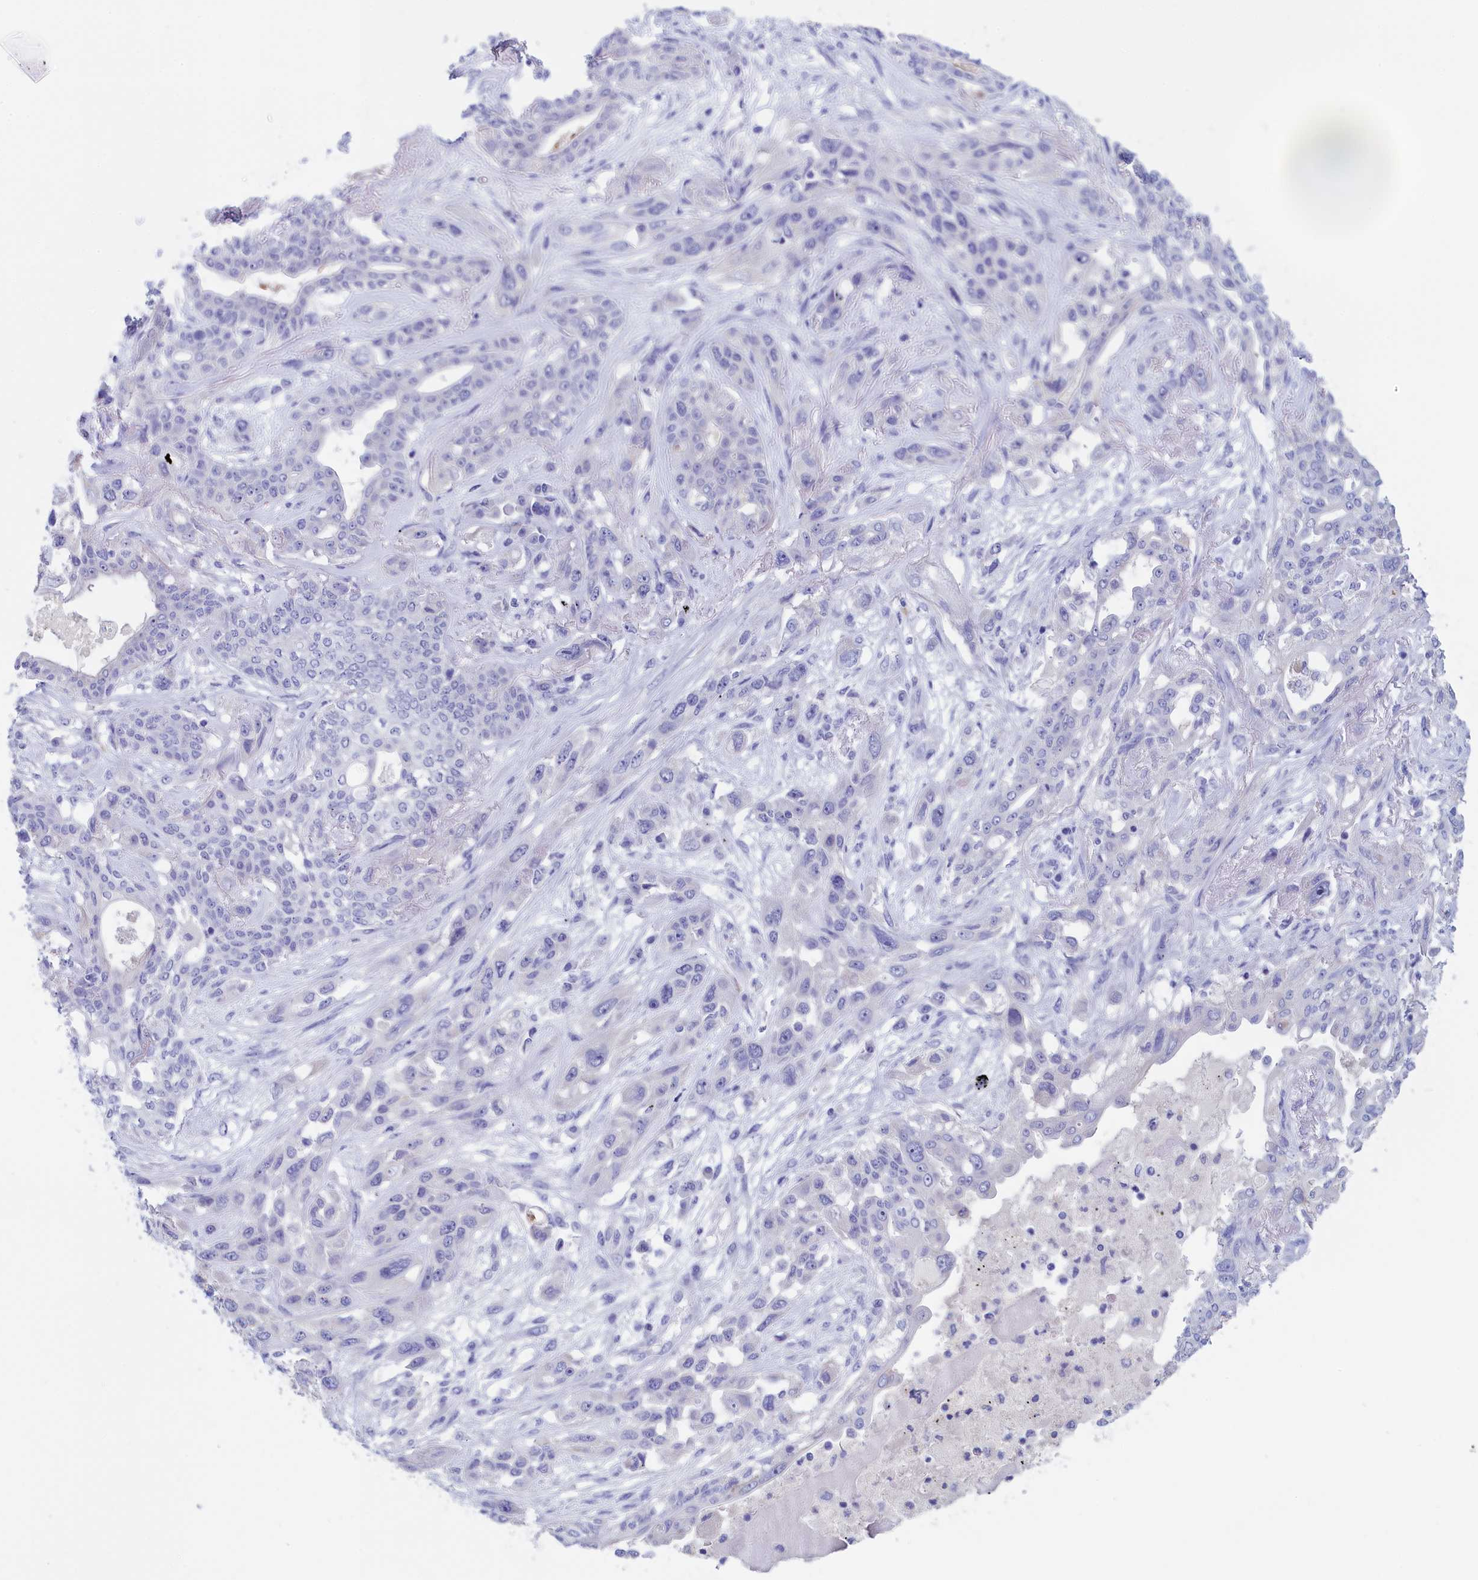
{"staining": {"intensity": "negative", "quantity": "none", "location": "none"}, "tissue": "lung cancer", "cell_type": "Tumor cells", "image_type": "cancer", "snomed": [{"axis": "morphology", "description": "Squamous cell carcinoma, NOS"}, {"axis": "topography", "description": "Lung"}], "caption": "The image reveals no staining of tumor cells in lung squamous cell carcinoma.", "gene": "ANKRD2", "patient": {"sex": "female", "age": 70}}